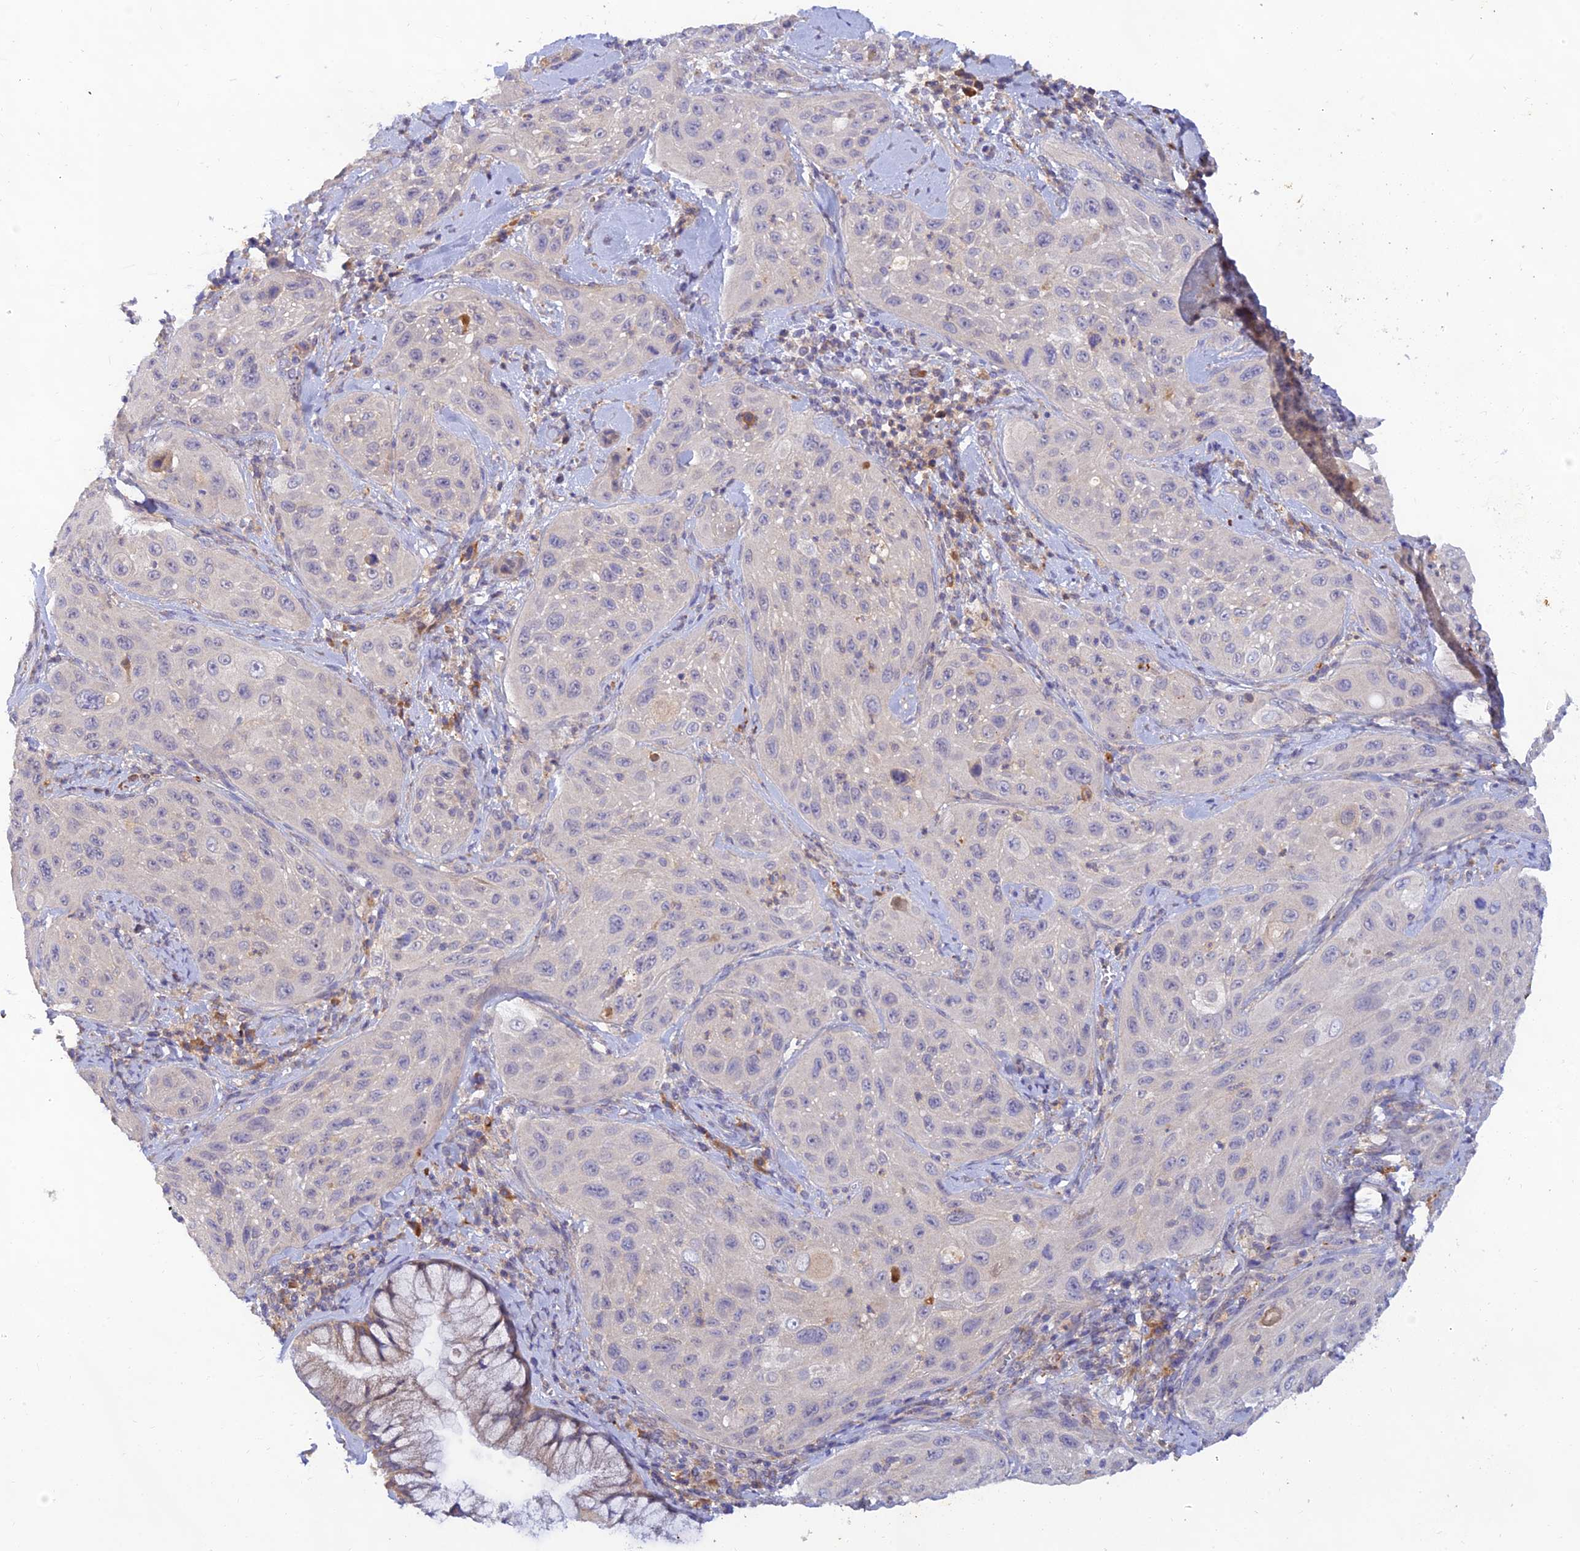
{"staining": {"intensity": "negative", "quantity": "none", "location": "none"}, "tissue": "cervical cancer", "cell_type": "Tumor cells", "image_type": "cancer", "snomed": [{"axis": "morphology", "description": "Squamous cell carcinoma, NOS"}, {"axis": "topography", "description": "Cervix"}], "caption": "Cervical cancer was stained to show a protein in brown. There is no significant expression in tumor cells. (Stains: DAB immunohistochemistry (IHC) with hematoxylin counter stain, Microscopy: brightfield microscopy at high magnification).", "gene": "ACSM5", "patient": {"sex": "female", "age": 42}}